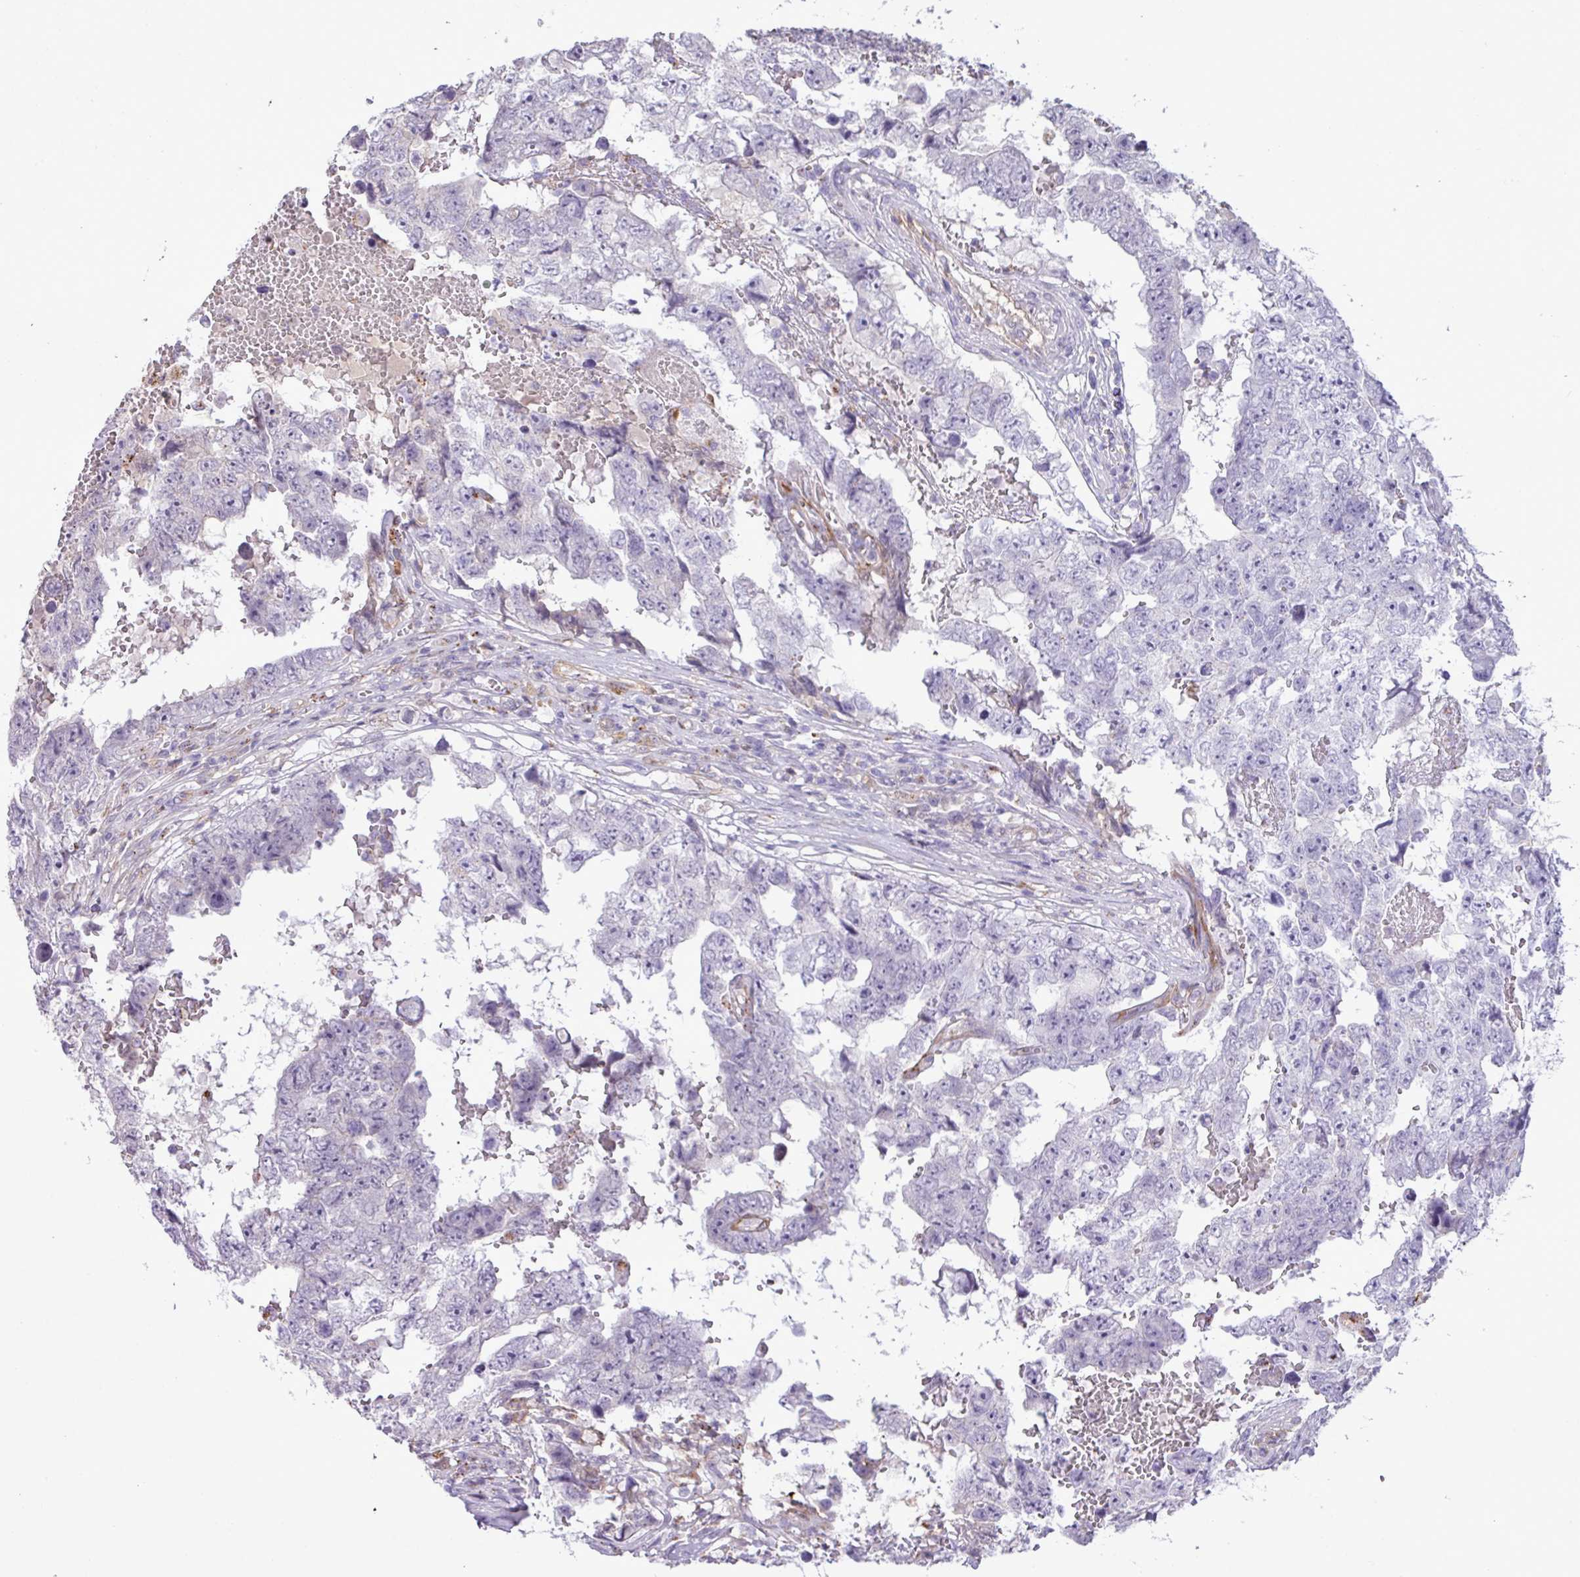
{"staining": {"intensity": "negative", "quantity": "none", "location": "none"}, "tissue": "testis cancer", "cell_type": "Tumor cells", "image_type": "cancer", "snomed": [{"axis": "morphology", "description": "Carcinoma, Embryonal, NOS"}, {"axis": "topography", "description": "Testis"}], "caption": "Tumor cells are negative for protein expression in human testis embryonal carcinoma.", "gene": "CD248", "patient": {"sex": "male", "age": 25}}